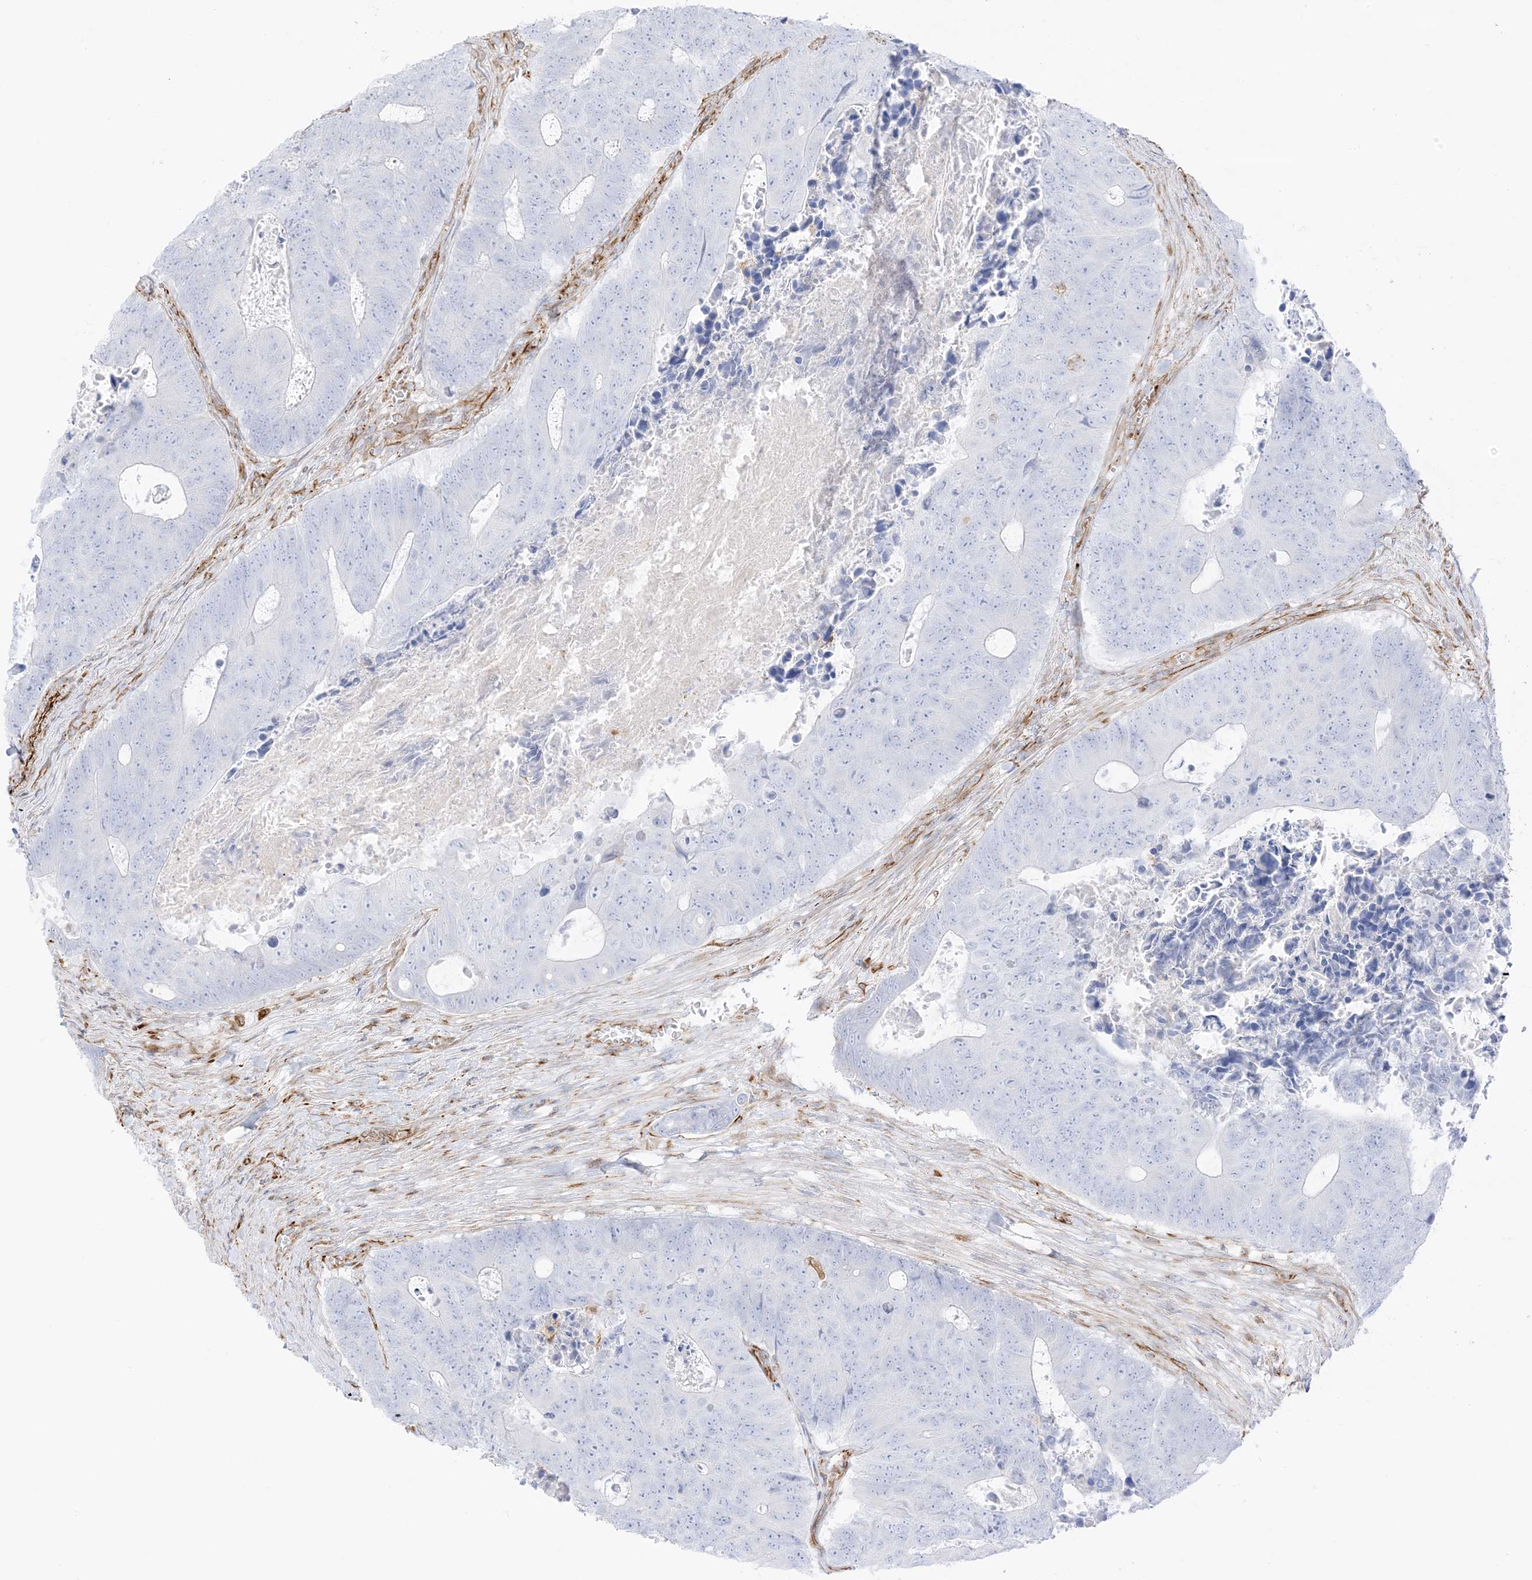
{"staining": {"intensity": "negative", "quantity": "none", "location": "none"}, "tissue": "colorectal cancer", "cell_type": "Tumor cells", "image_type": "cancer", "snomed": [{"axis": "morphology", "description": "Adenocarcinoma, NOS"}, {"axis": "topography", "description": "Colon"}], "caption": "High magnification brightfield microscopy of colorectal cancer stained with DAB (3,3'-diaminobenzidine) (brown) and counterstained with hematoxylin (blue): tumor cells show no significant positivity.", "gene": "PID1", "patient": {"sex": "male", "age": 87}}